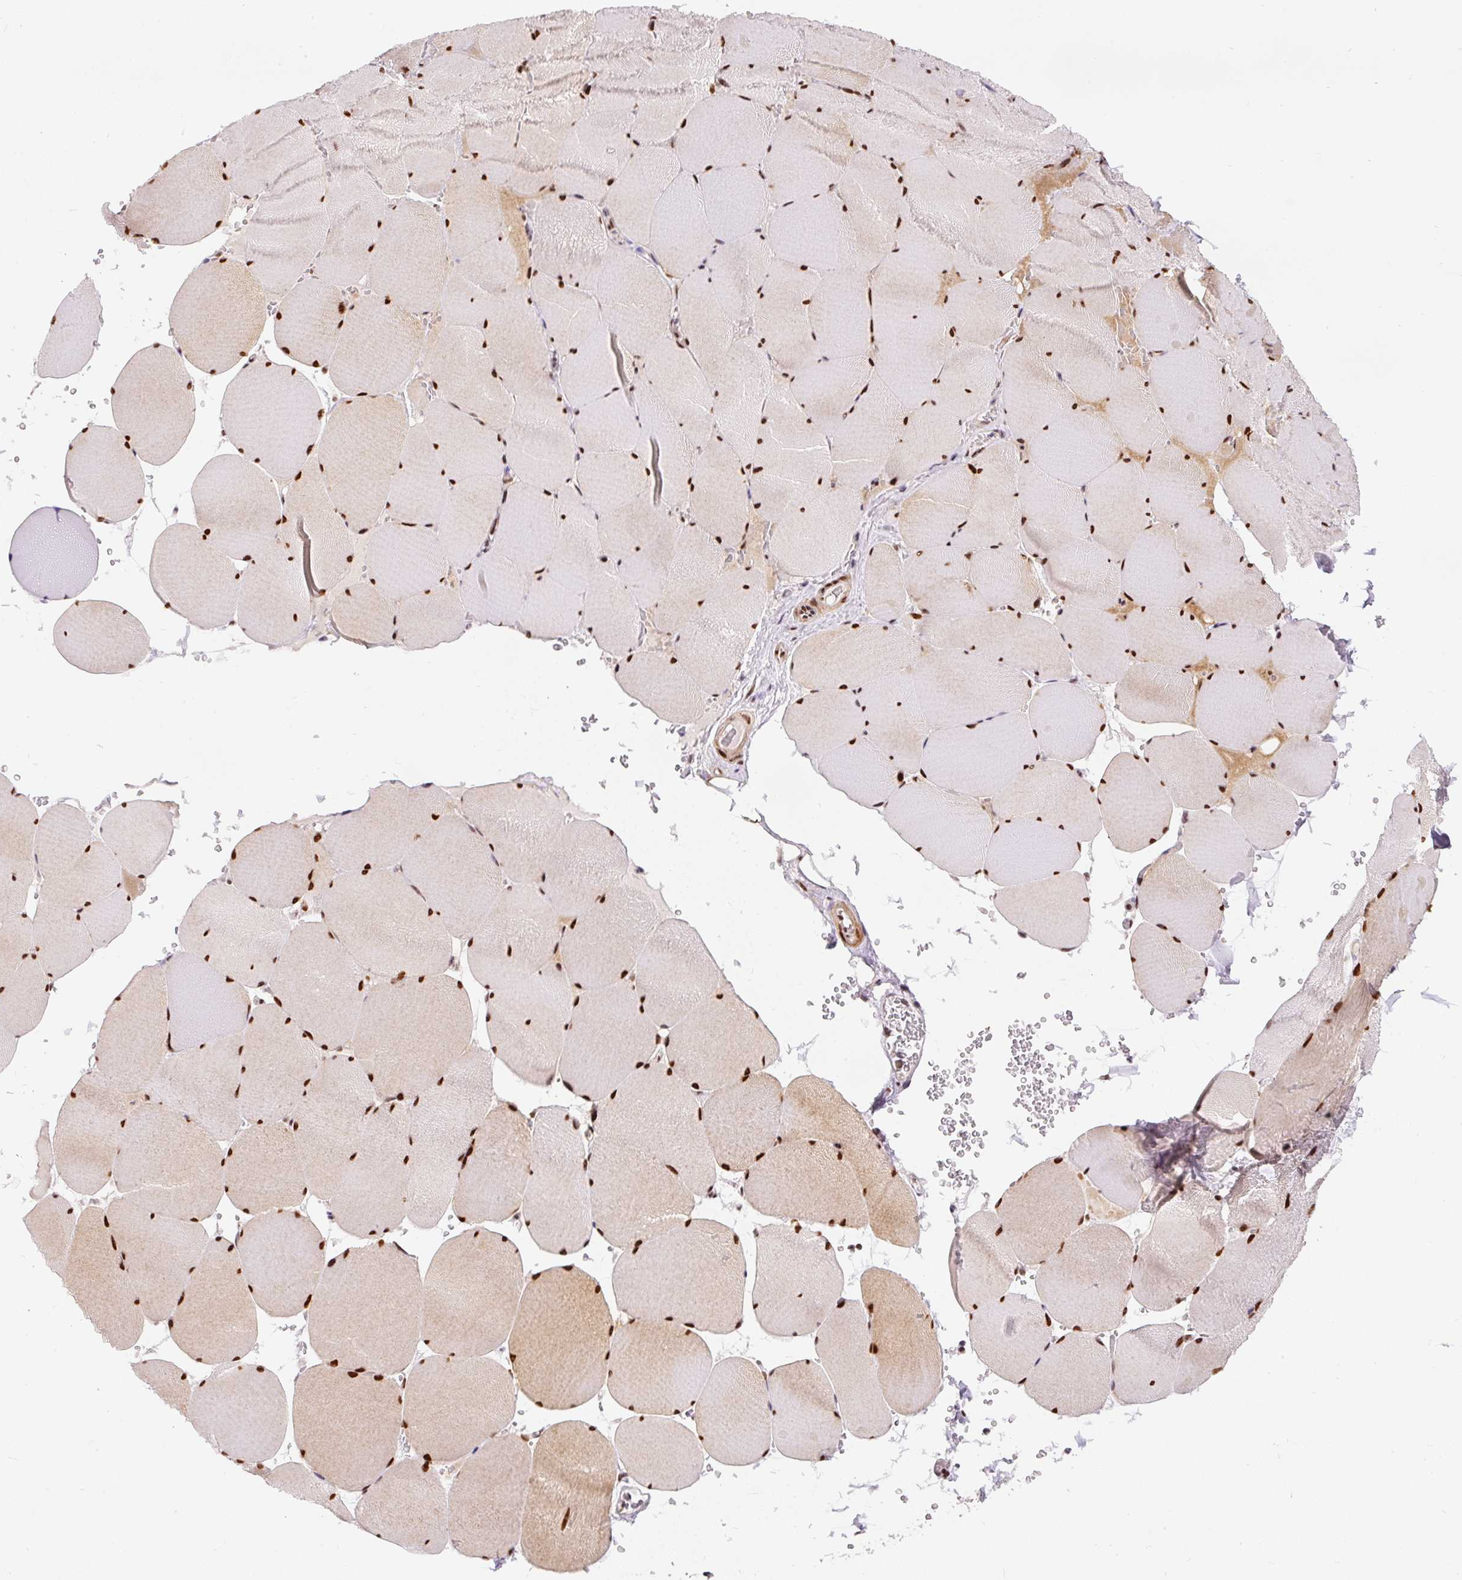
{"staining": {"intensity": "strong", "quantity": ">75%", "location": "cytoplasmic/membranous,nuclear"}, "tissue": "skeletal muscle", "cell_type": "Myocytes", "image_type": "normal", "snomed": [{"axis": "morphology", "description": "Normal tissue, NOS"}, {"axis": "topography", "description": "Skeletal muscle"}, {"axis": "topography", "description": "Head-Neck"}], "caption": "Unremarkable skeletal muscle exhibits strong cytoplasmic/membranous,nuclear expression in approximately >75% of myocytes.", "gene": "HNRNPC", "patient": {"sex": "male", "age": 66}}